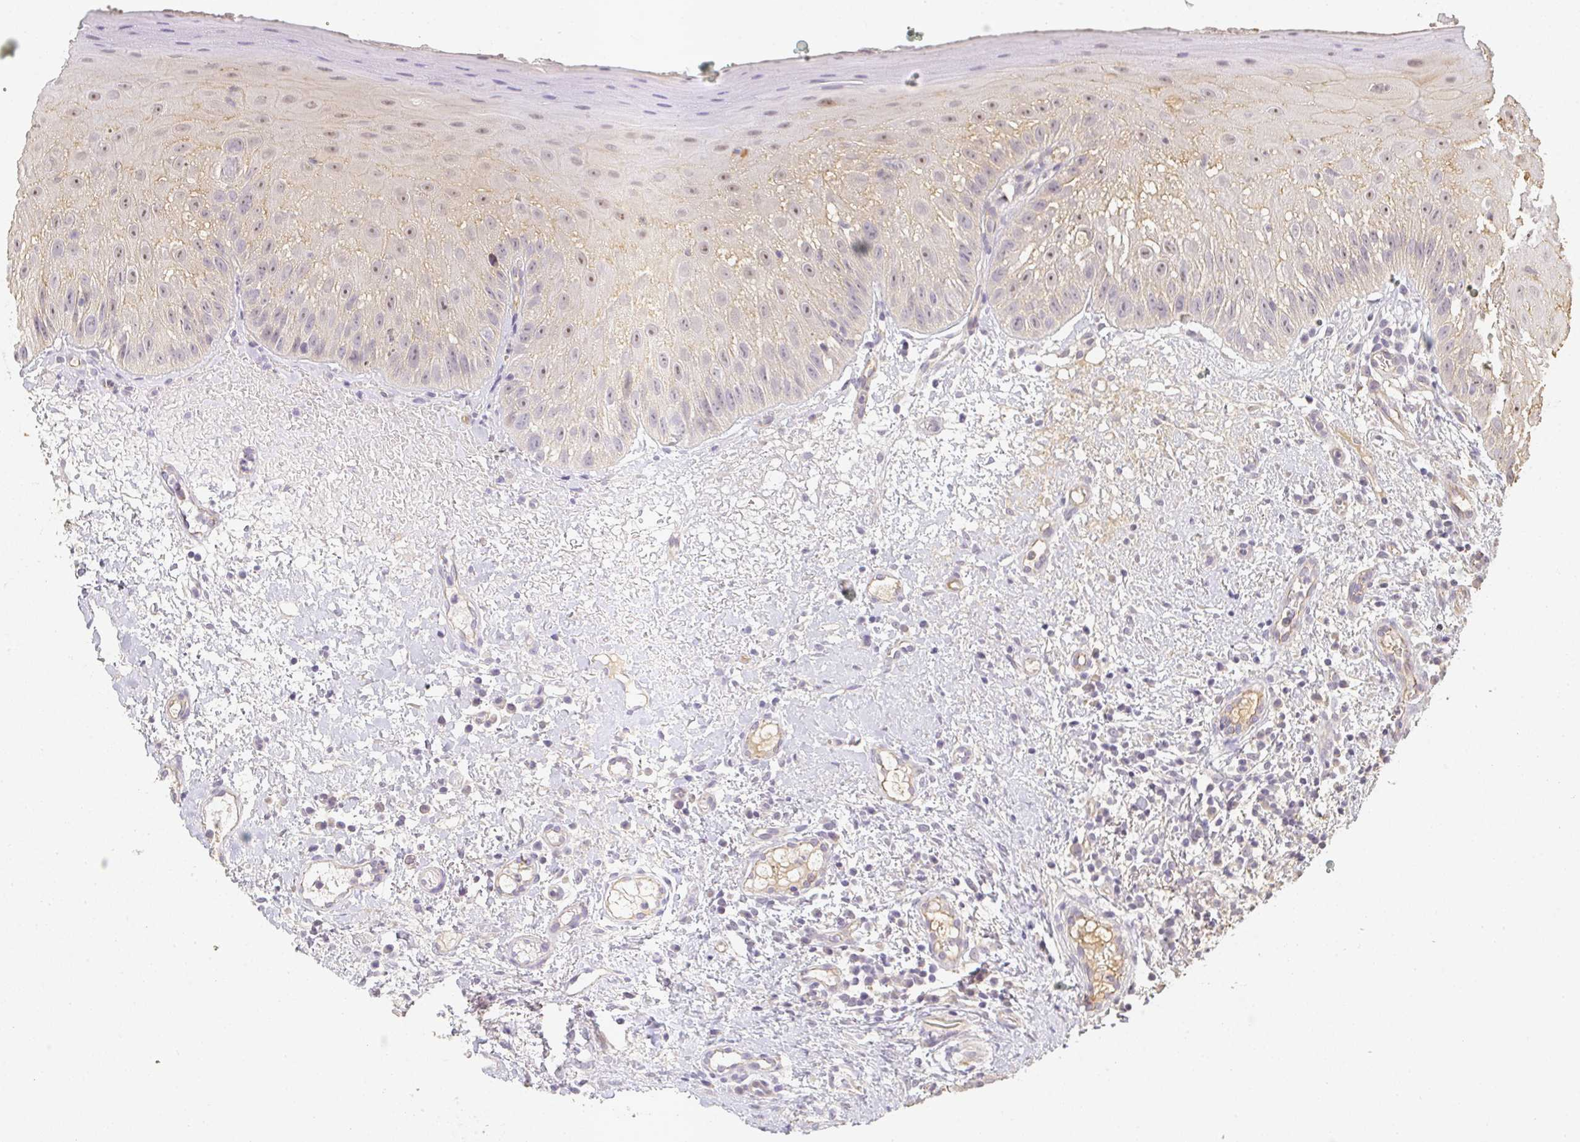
{"staining": {"intensity": "weak", "quantity": "<25%", "location": "cytoplasmic/membranous,nuclear"}, "tissue": "oral mucosa", "cell_type": "Squamous epithelial cells", "image_type": "normal", "snomed": [{"axis": "morphology", "description": "Normal tissue, NOS"}, {"axis": "topography", "description": "Oral tissue"}, {"axis": "topography", "description": "Tounge, NOS"}], "caption": "Human oral mucosa stained for a protein using immunohistochemistry exhibits no staining in squamous epithelial cells.", "gene": "SLC35B3", "patient": {"sex": "male", "age": 83}}